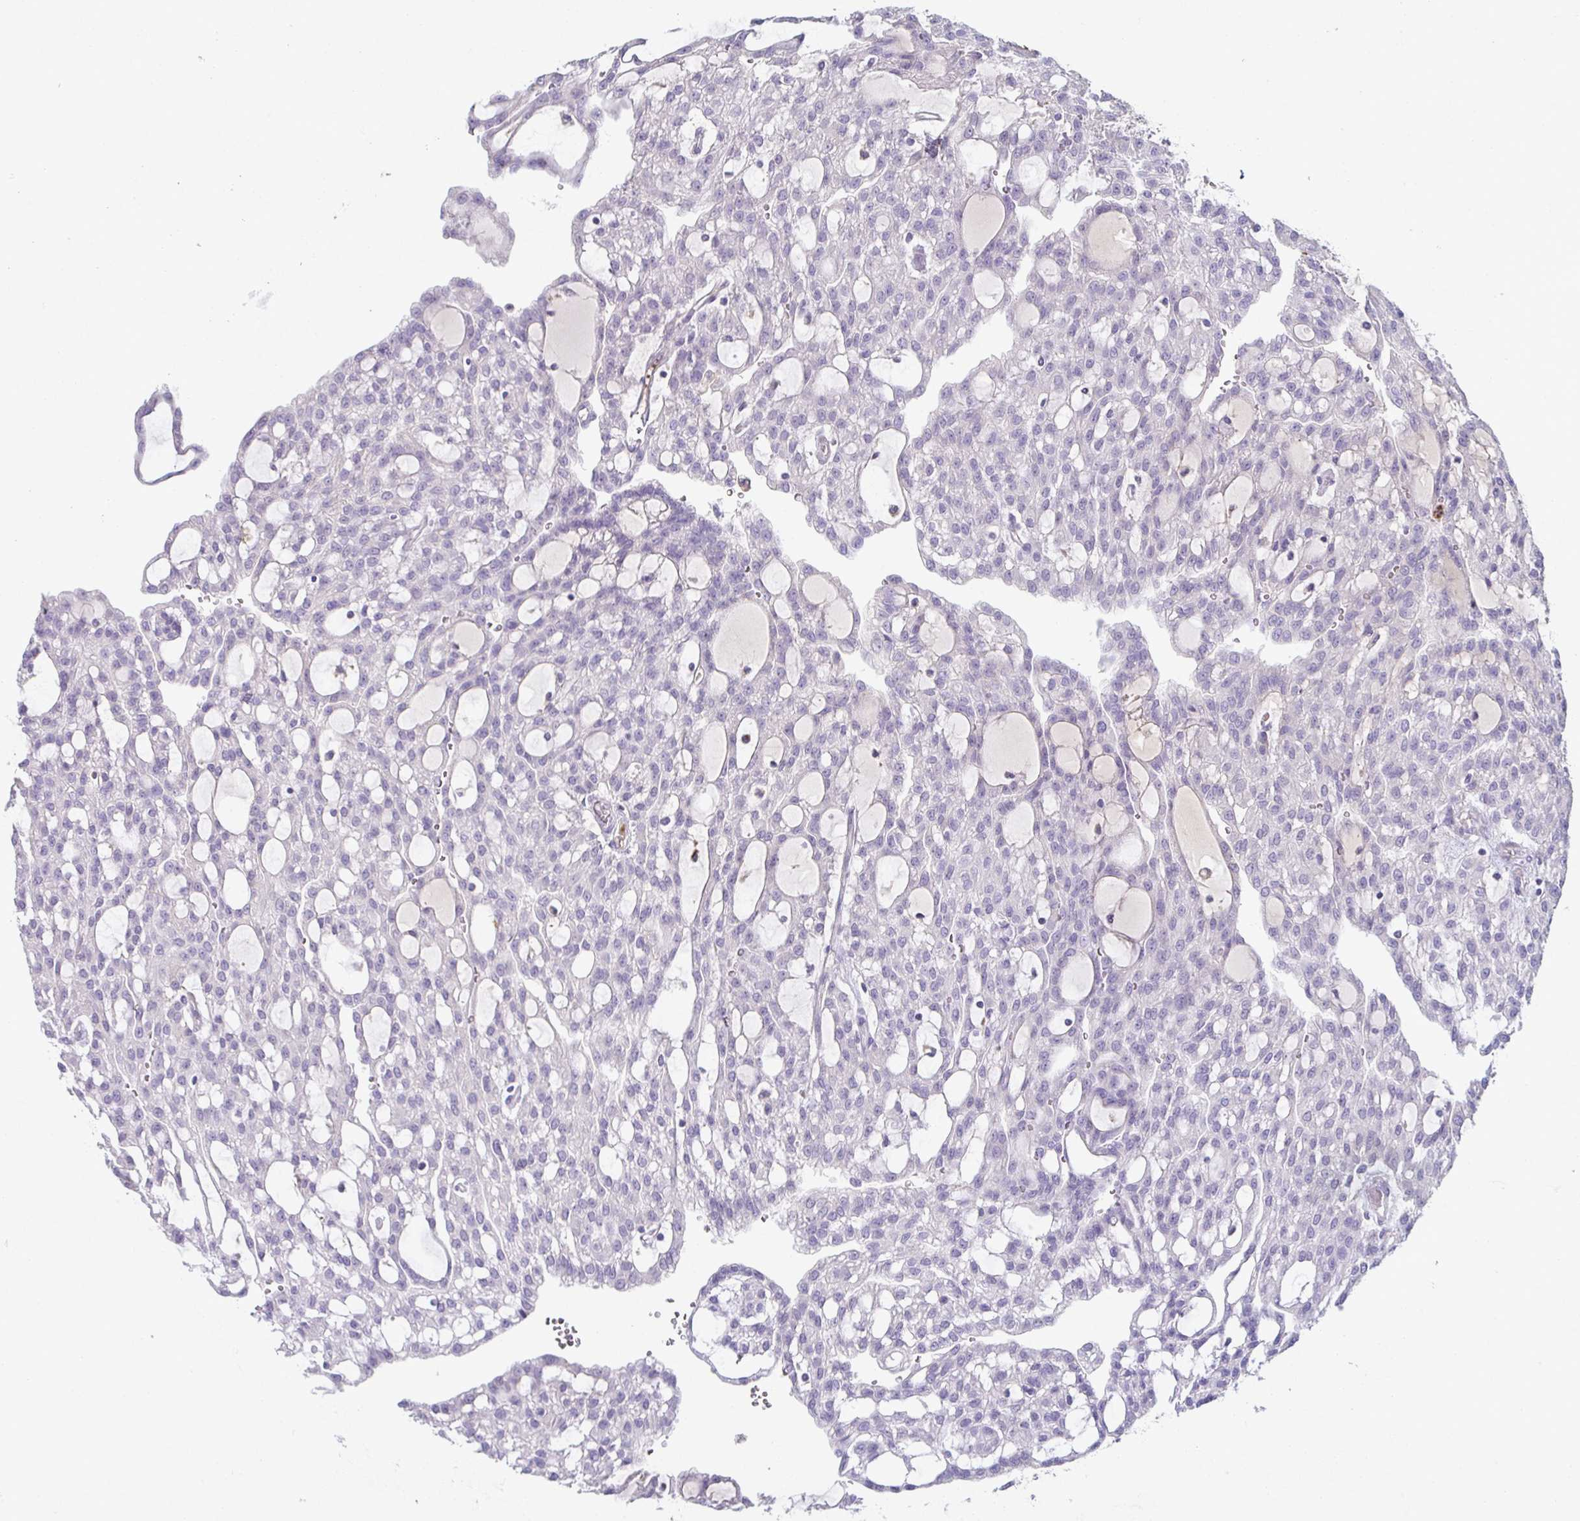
{"staining": {"intensity": "negative", "quantity": "none", "location": "none"}, "tissue": "renal cancer", "cell_type": "Tumor cells", "image_type": "cancer", "snomed": [{"axis": "morphology", "description": "Adenocarcinoma, NOS"}, {"axis": "topography", "description": "Kidney"}], "caption": "Adenocarcinoma (renal) was stained to show a protein in brown. There is no significant positivity in tumor cells. Nuclei are stained in blue.", "gene": "ADAM21", "patient": {"sex": "male", "age": 63}}